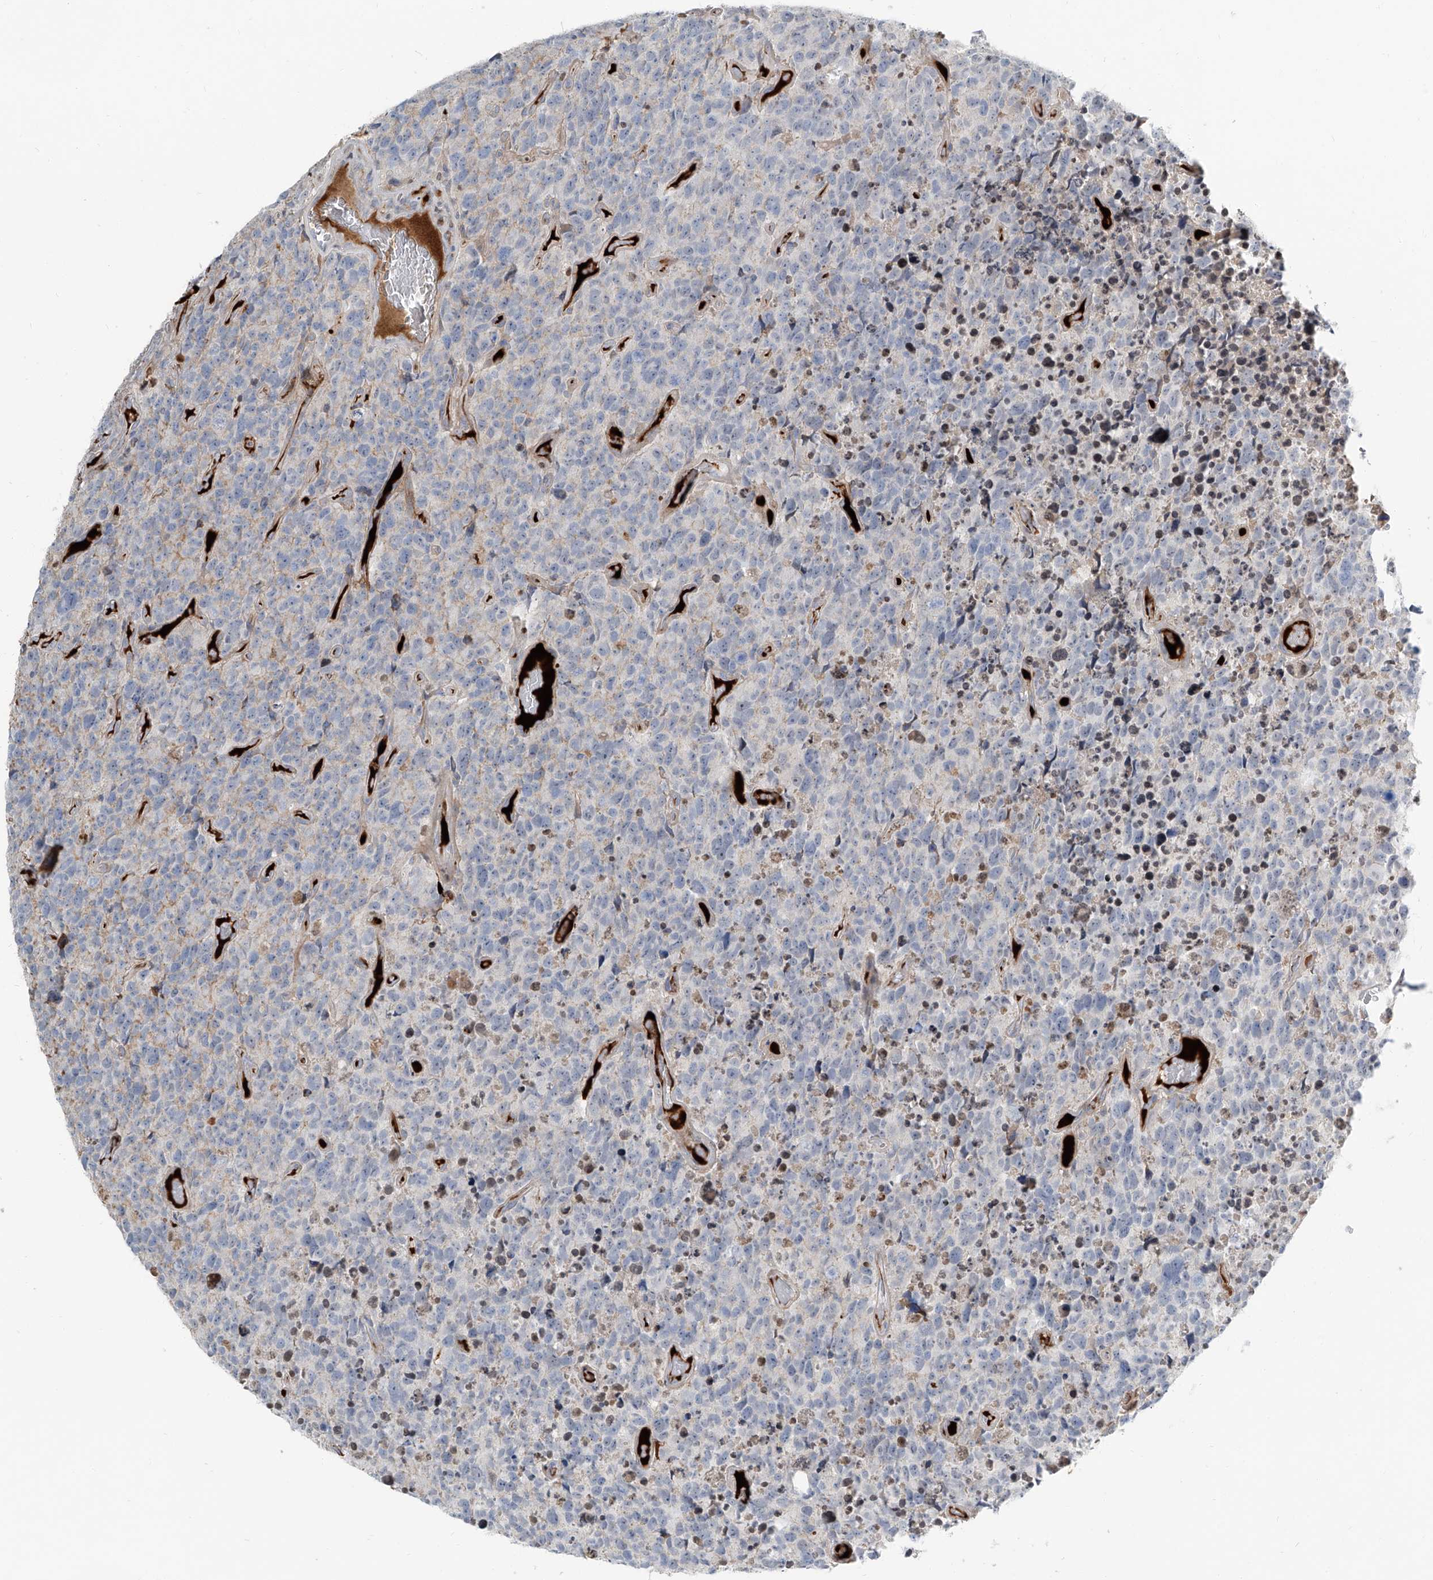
{"staining": {"intensity": "negative", "quantity": "none", "location": "none"}, "tissue": "glioma", "cell_type": "Tumor cells", "image_type": "cancer", "snomed": [{"axis": "morphology", "description": "Glioma, malignant, High grade"}, {"axis": "topography", "description": "Brain"}], "caption": "Immunohistochemistry (IHC) histopathology image of neoplastic tissue: human glioma stained with DAB (3,3'-diaminobenzidine) reveals no significant protein staining in tumor cells.", "gene": "HOXA3", "patient": {"sex": "male", "age": 69}}